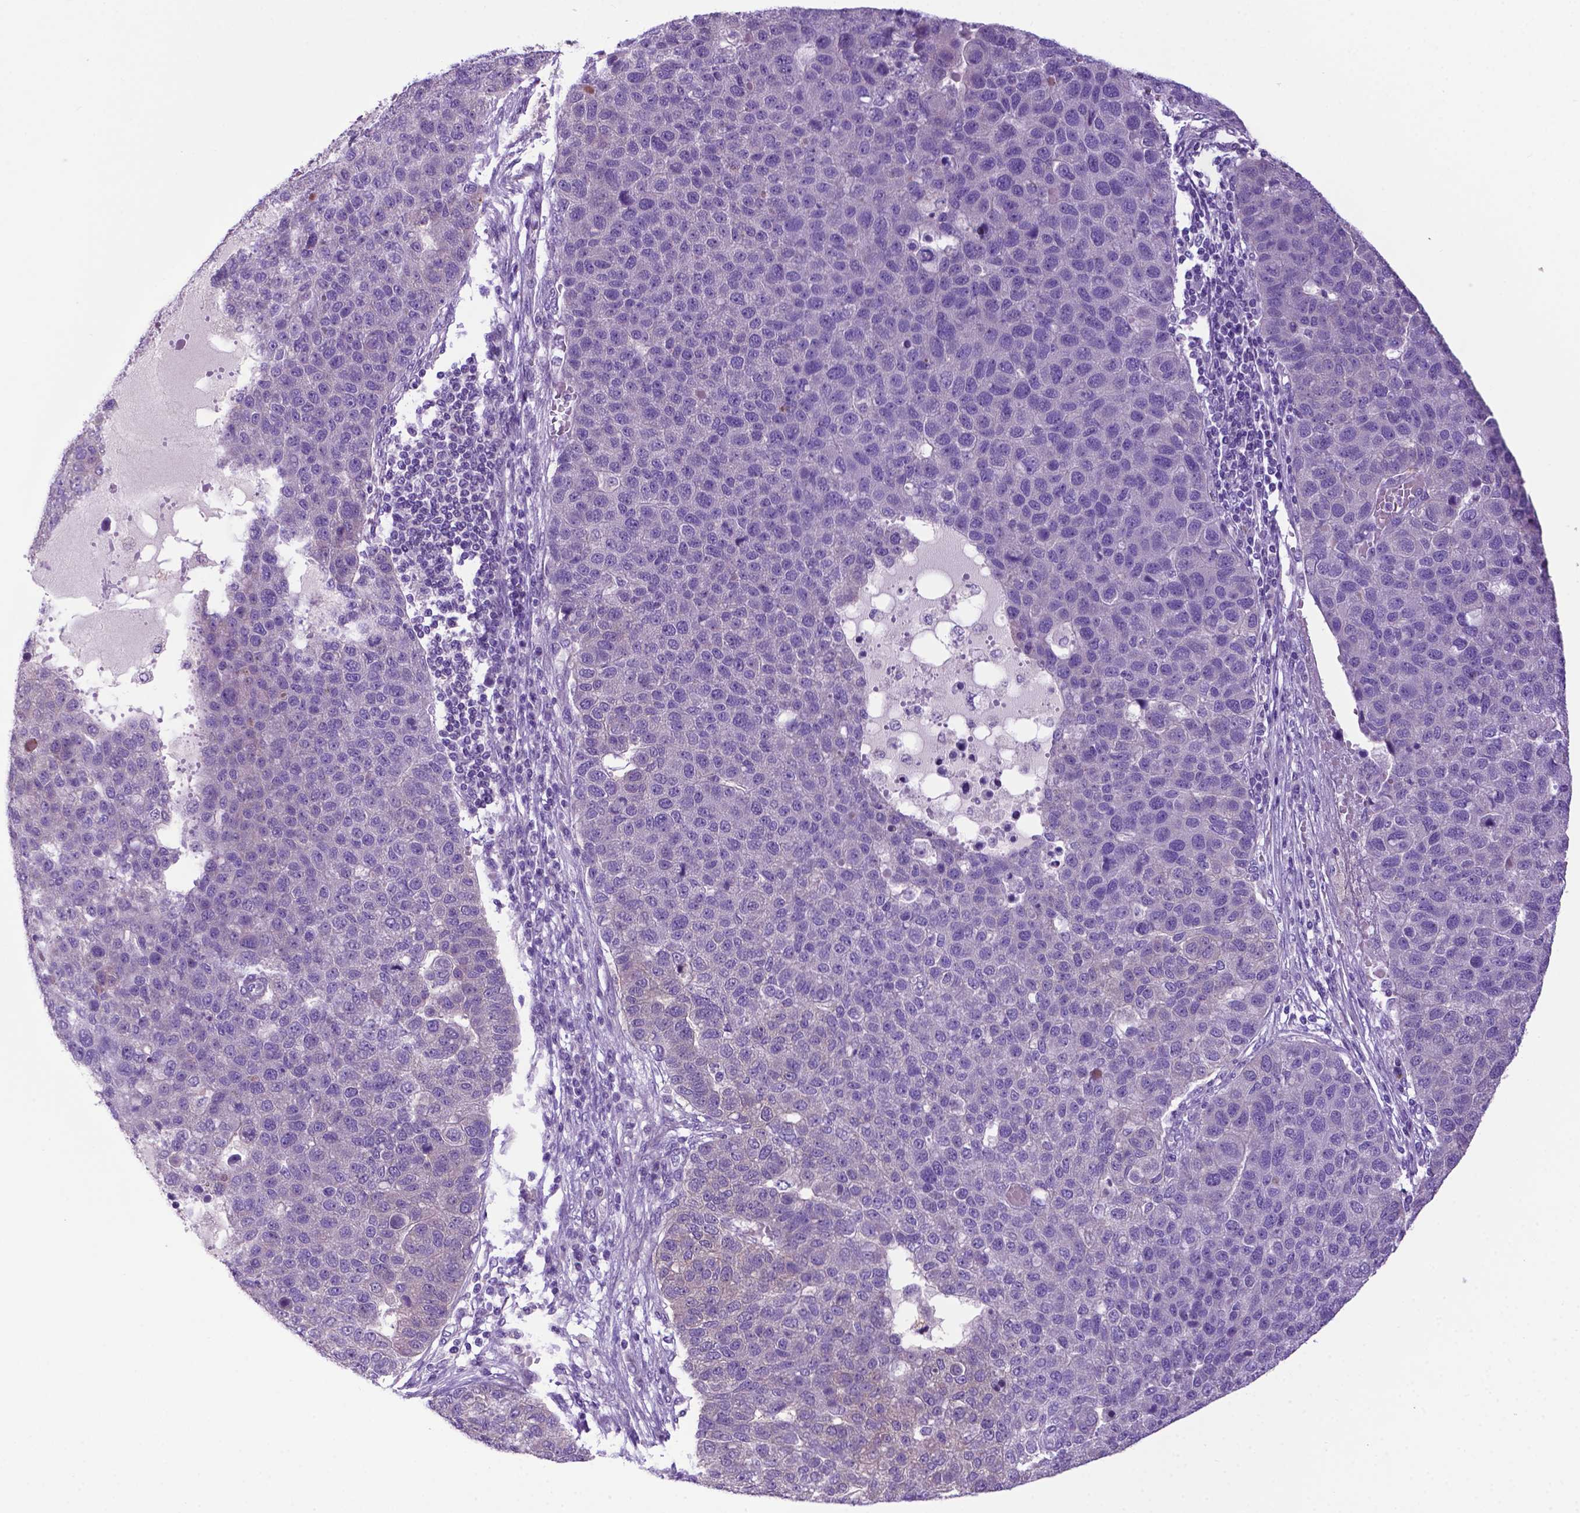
{"staining": {"intensity": "negative", "quantity": "none", "location": "none"}, "tissue": "pancreatic cancer", "cell_type": "Tumor cells", "image_type": "cancer", "snomed": [{"axis": "morphology", "description": "Adenocarcinoma, NOS"}, {"axis": "topography", "description": "Pancreas"}], "caption": "High magnification brightfield microscopy of pancreatic adenocarcinoma stained with DAB (3,3'-diaminobenzidine) (brown) and counterstained with hematoxylin (blue): tumor cells show no significant expression. The staining is performed using DAB (3,3'-diaminobenzidine) brown chromogen with nuclei counter-stained in using hematoxylin.", "gene": "ADRA2B", "patient": {"sex": "female", "age": 61}}